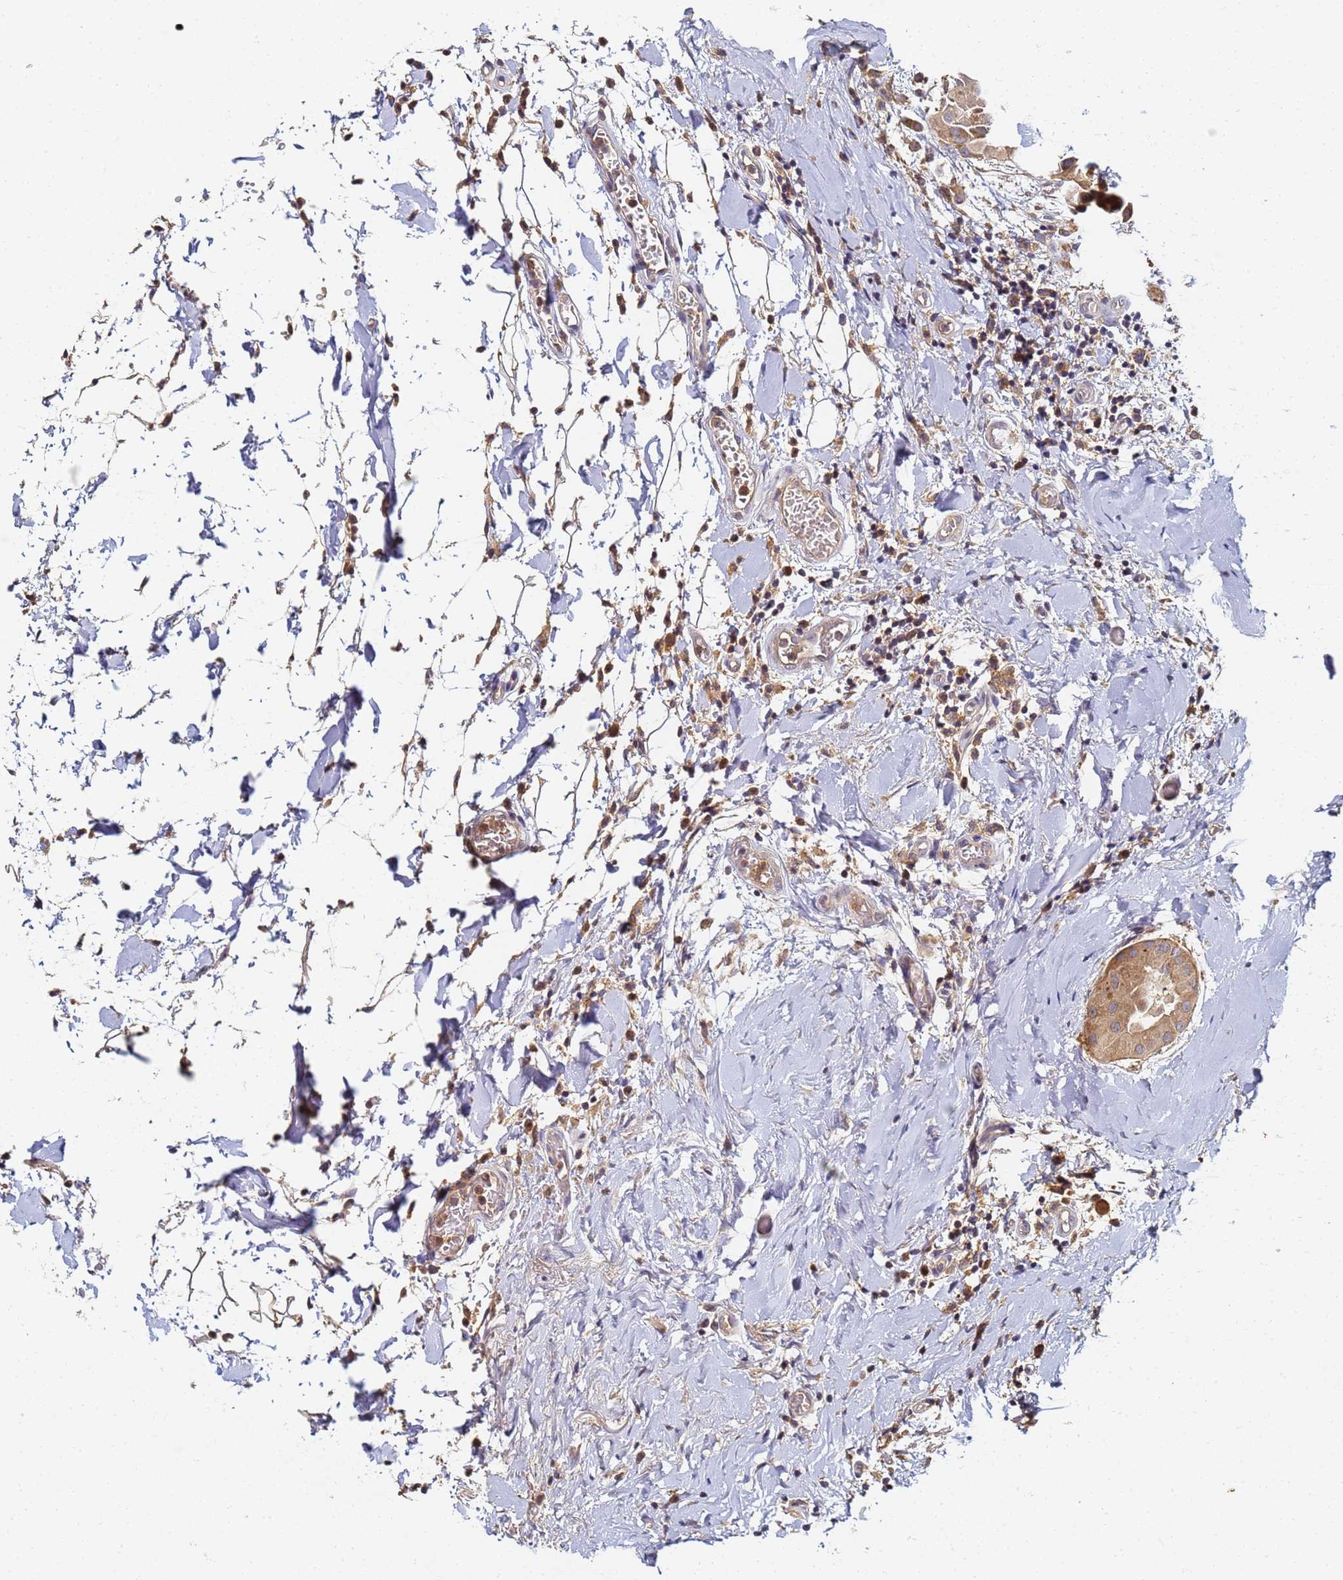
{"staining": {"intensity": "moderate", "quantity": ">75%", "location": "cytoplasmic/membranous"}, "tissue": "thyroid cancer", "cell_type": "Tumor cells", "image_type": "cancer", "snomed": [{"axis": "morphology", "description": "Papillary adenocarcinoma, NOS"}, {"axis": "topography", "description": "Thyroid gland"}], "caption": "This is a photomicrograph of immunohistochemistry staining of papillary adenocarcinoma (thyroid), which shows moderate positivity in the cytoplasmic/membranous of tumor cells.", "gene": "LRRC69", "patient": {"sex": "male", "age": 33}}